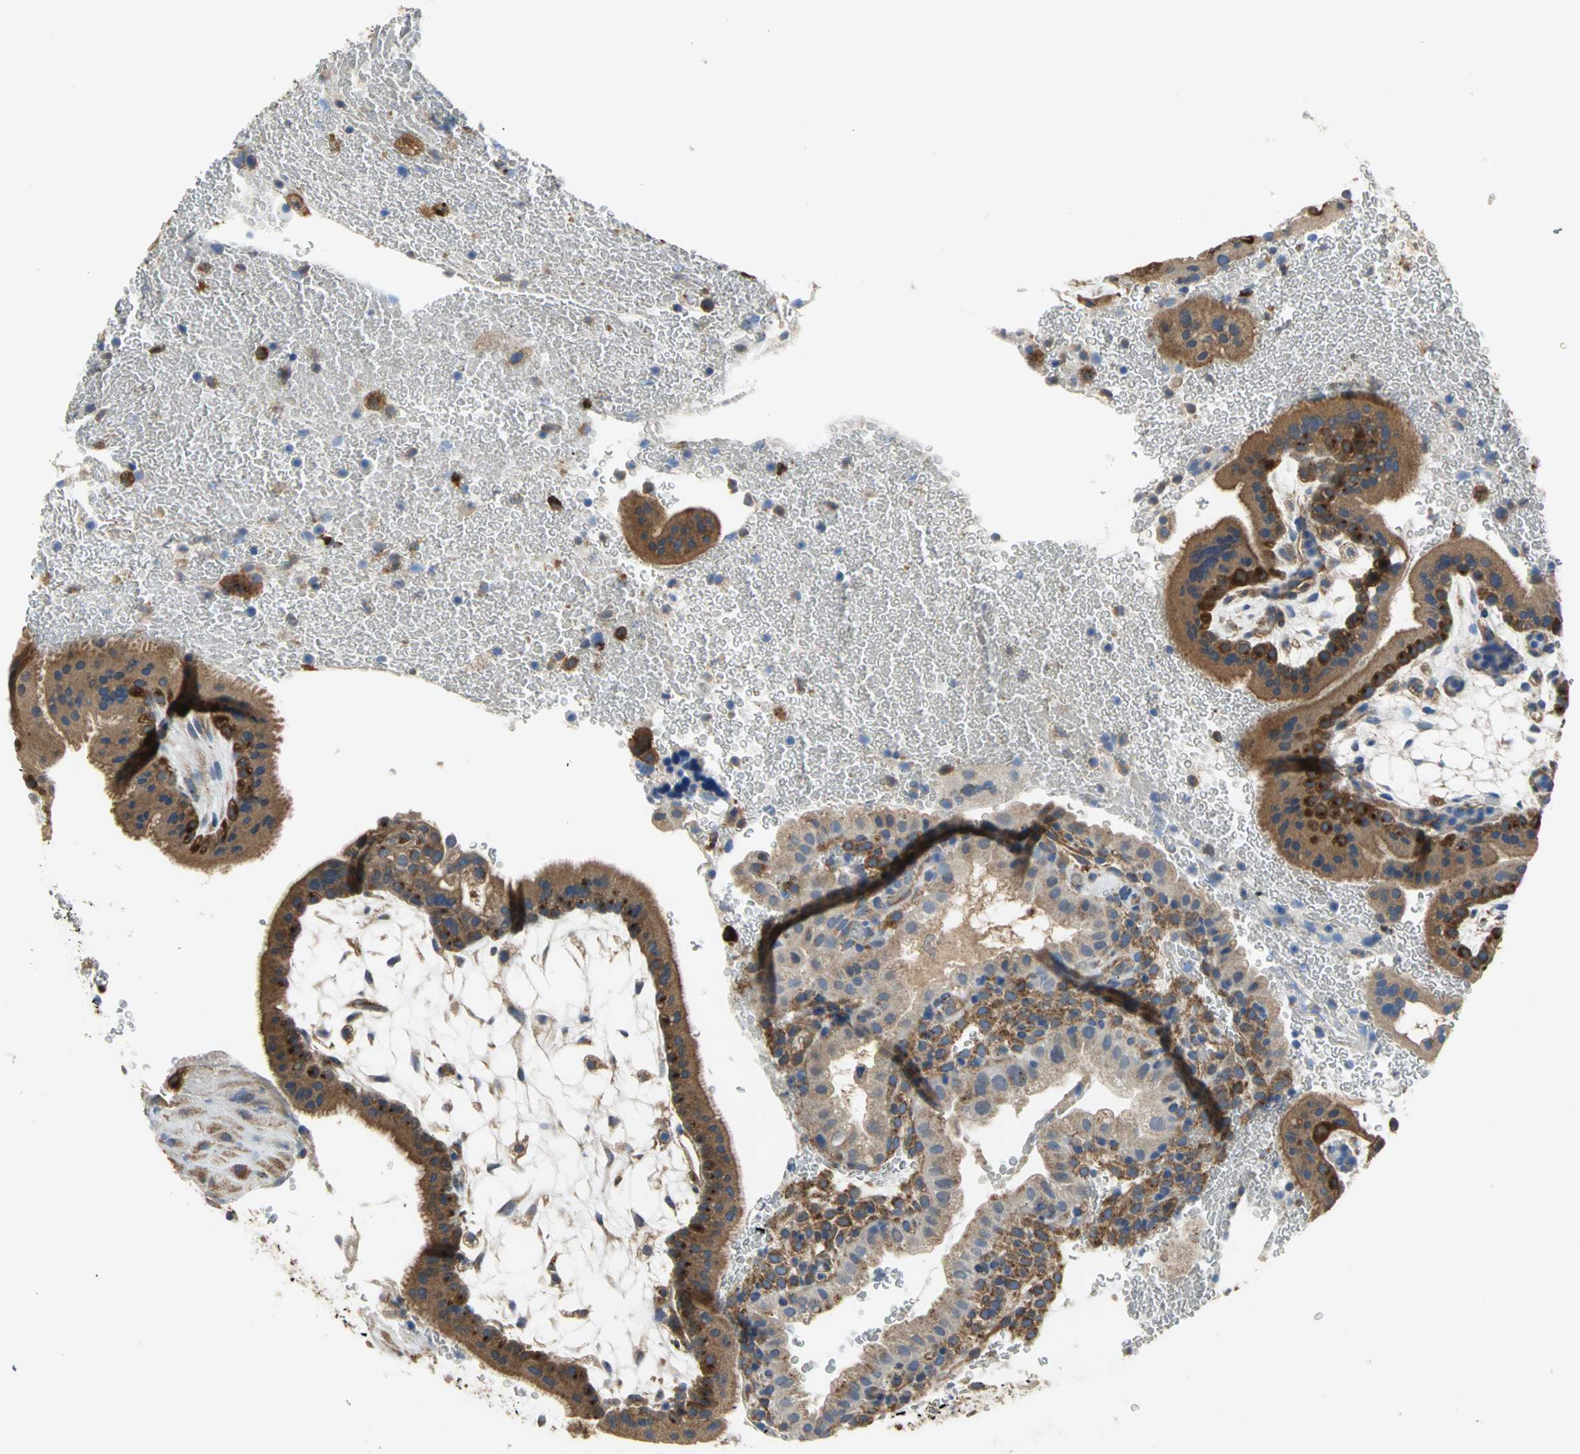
{"staining": {"intensity": "weak", "quantity": "25%-75%", "location": "cytoplasmic/membranous"}, "tissue": "placenta", "cell_type": "Decidual cells", "image_type": "normal", "snomed": [{"axis": "morphology", "description": "Normal tissue, NOS"}, {"axis": "topography", "description": "Placenta"}], "caption": "This histopathology image shows immunohistochemistry staining of benign placenta, with low weak cytoplasmic/membranous positivity in approximately 25%-75% of decidual cells.", "gene": "DIAPH2", "patient": {"sex": "female", "age": 19}}